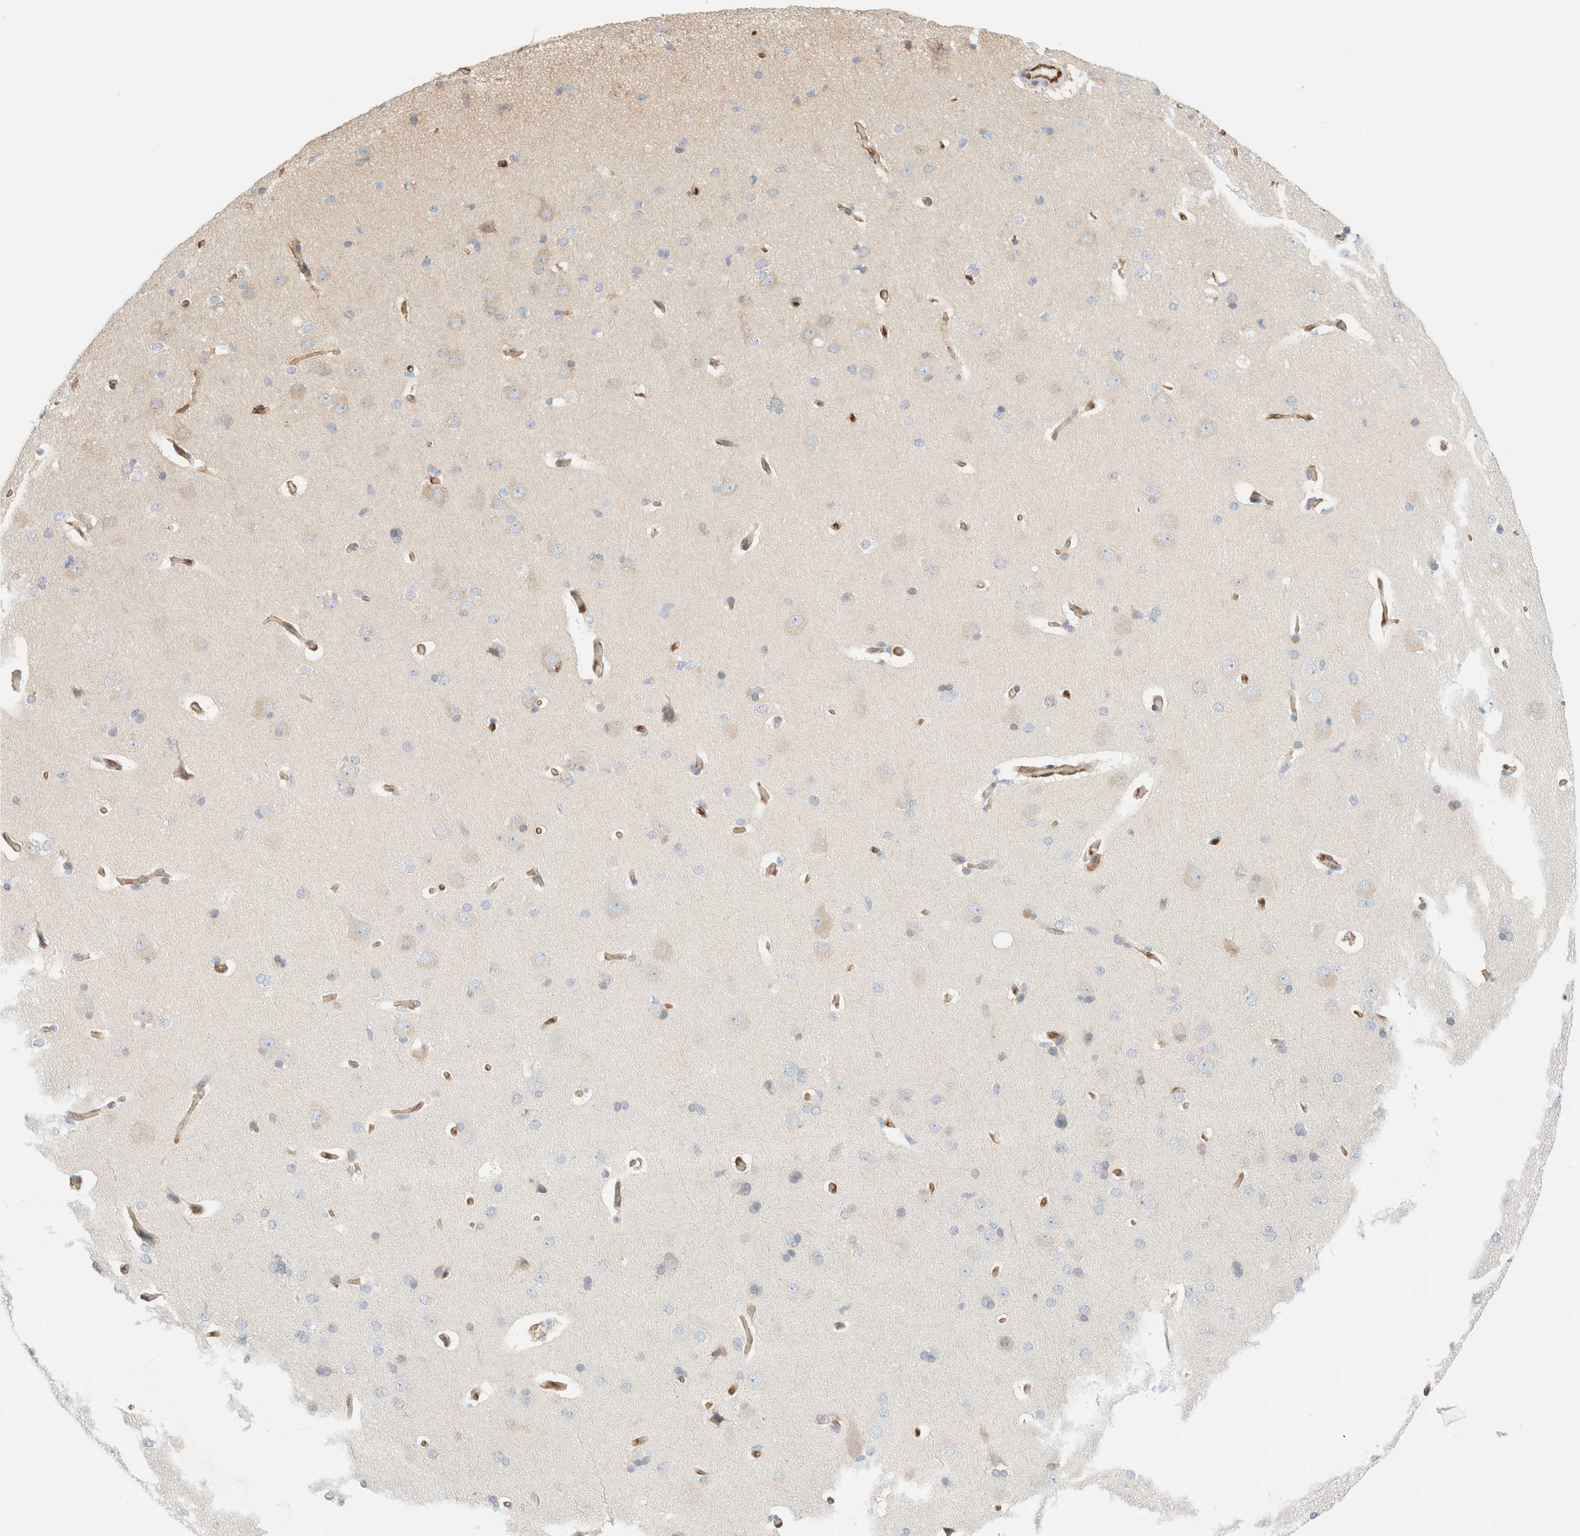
{"staining": {"intensity": "strong", "quantity": "25%-75%", "location": "cytoplasmic/membranous"}, "tissue": "cerebral cortex", "cell_type": "Endothelial cells", "image_type": "normal", "snomed": [{"axis": "morphology", "description": "Normal tissue, NOS"}, {"axis": "topography", "description": "Cerebral cortex"}], "caption": "Strong cytoplasmic/membranous positivity is seen in about 25%-75% of endothelial cells in normal cerebral cortex.", "gene": "LMCD1", "patient": {"sex": "male", "age": 62}}